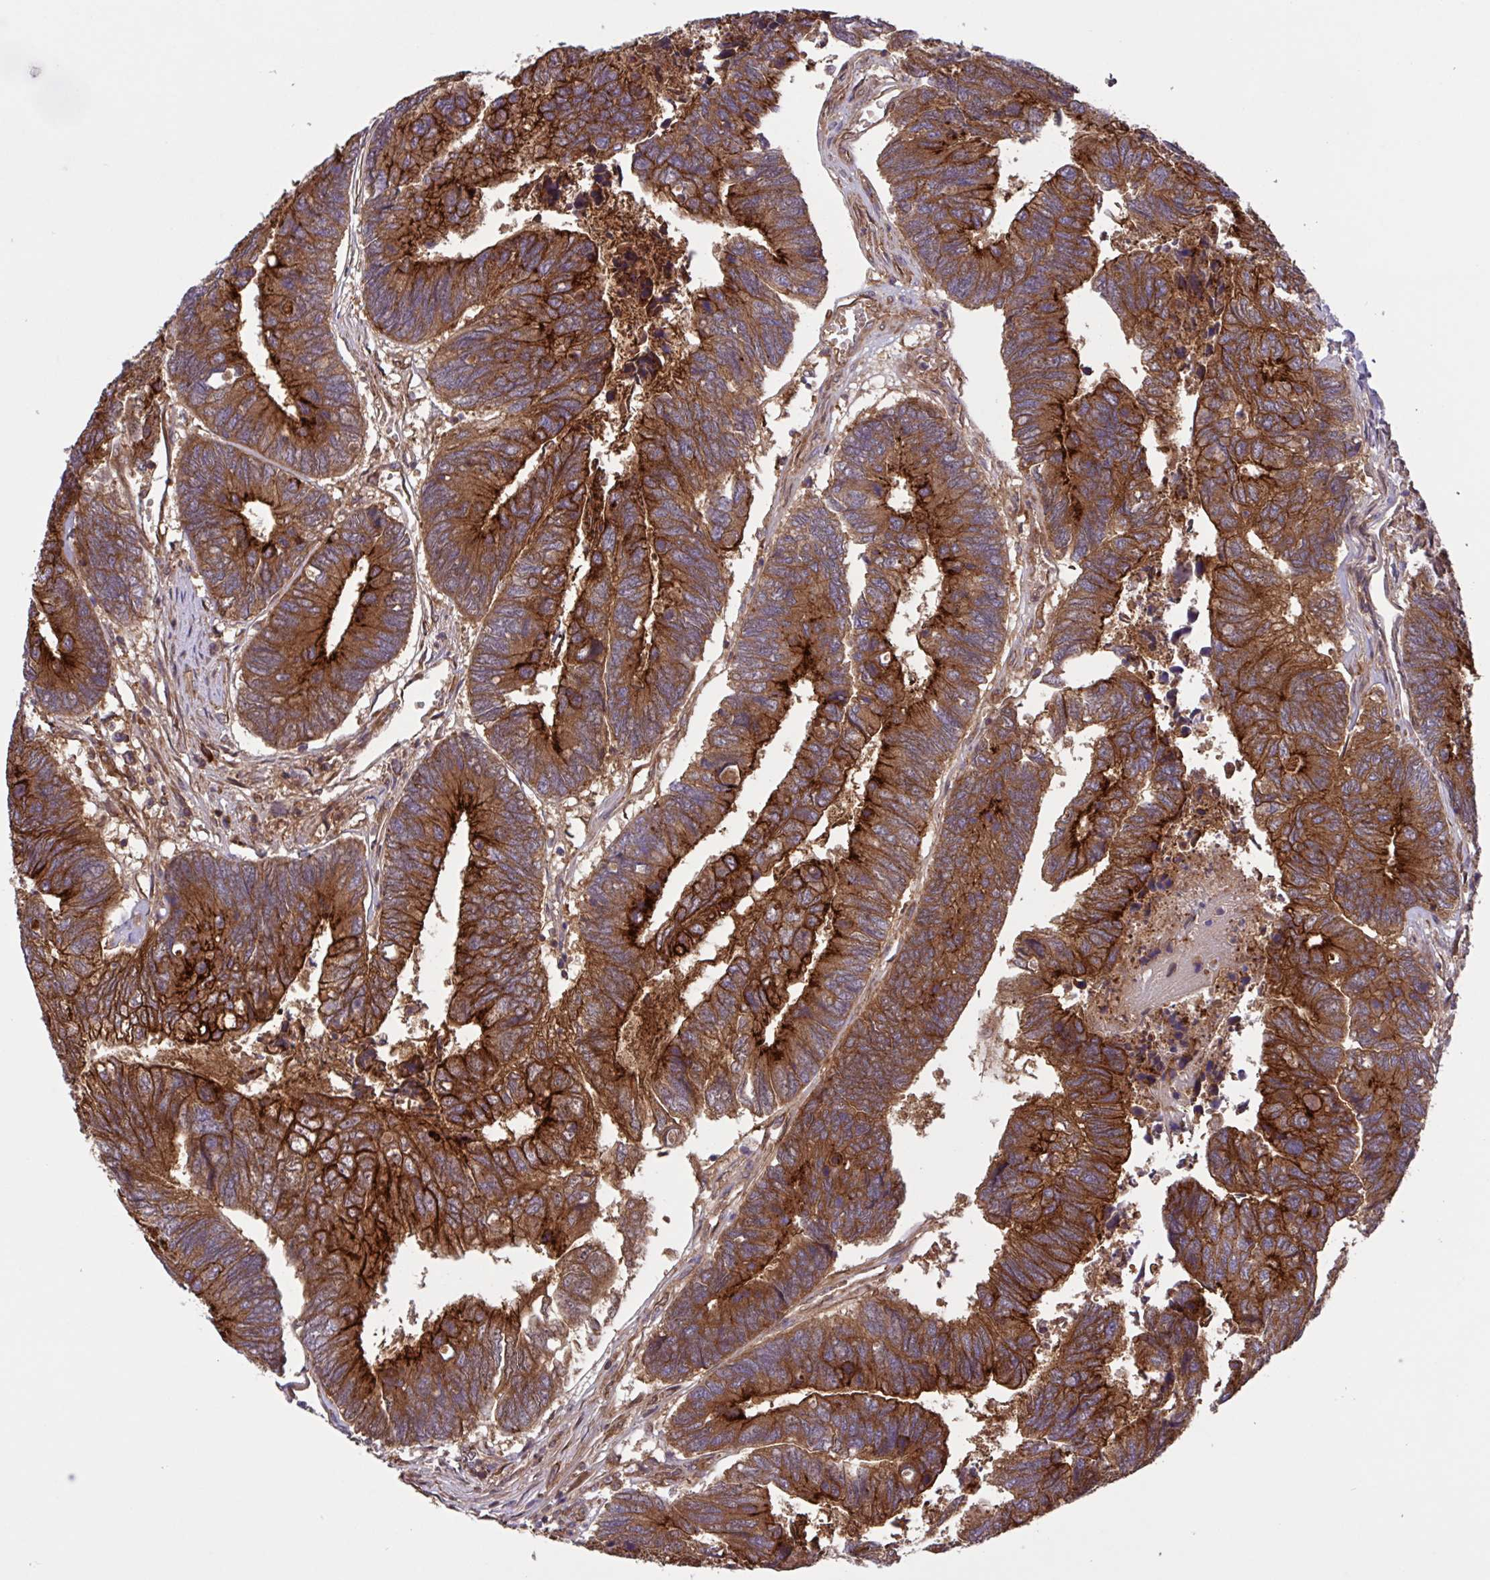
{"staining": {"intensity": "strong", "quantity": ">75%", "location": "cytoplasmic/membranous"}, "tissue": "colorectal cancer", "cell_type": "Tumor cells", "image_type": "cancer", "snomed": [{"axis": "morphology", "description": "Adenocarcinoma, NOS"}, {"axis": "topography", "description": "Colon"}], "caption": "Colorectal adenocarcinoma stained with a protein marker displays strong staining in tumor cells.", "gene": "INTS10", "patient": {"sex": "female", "age": 67}}